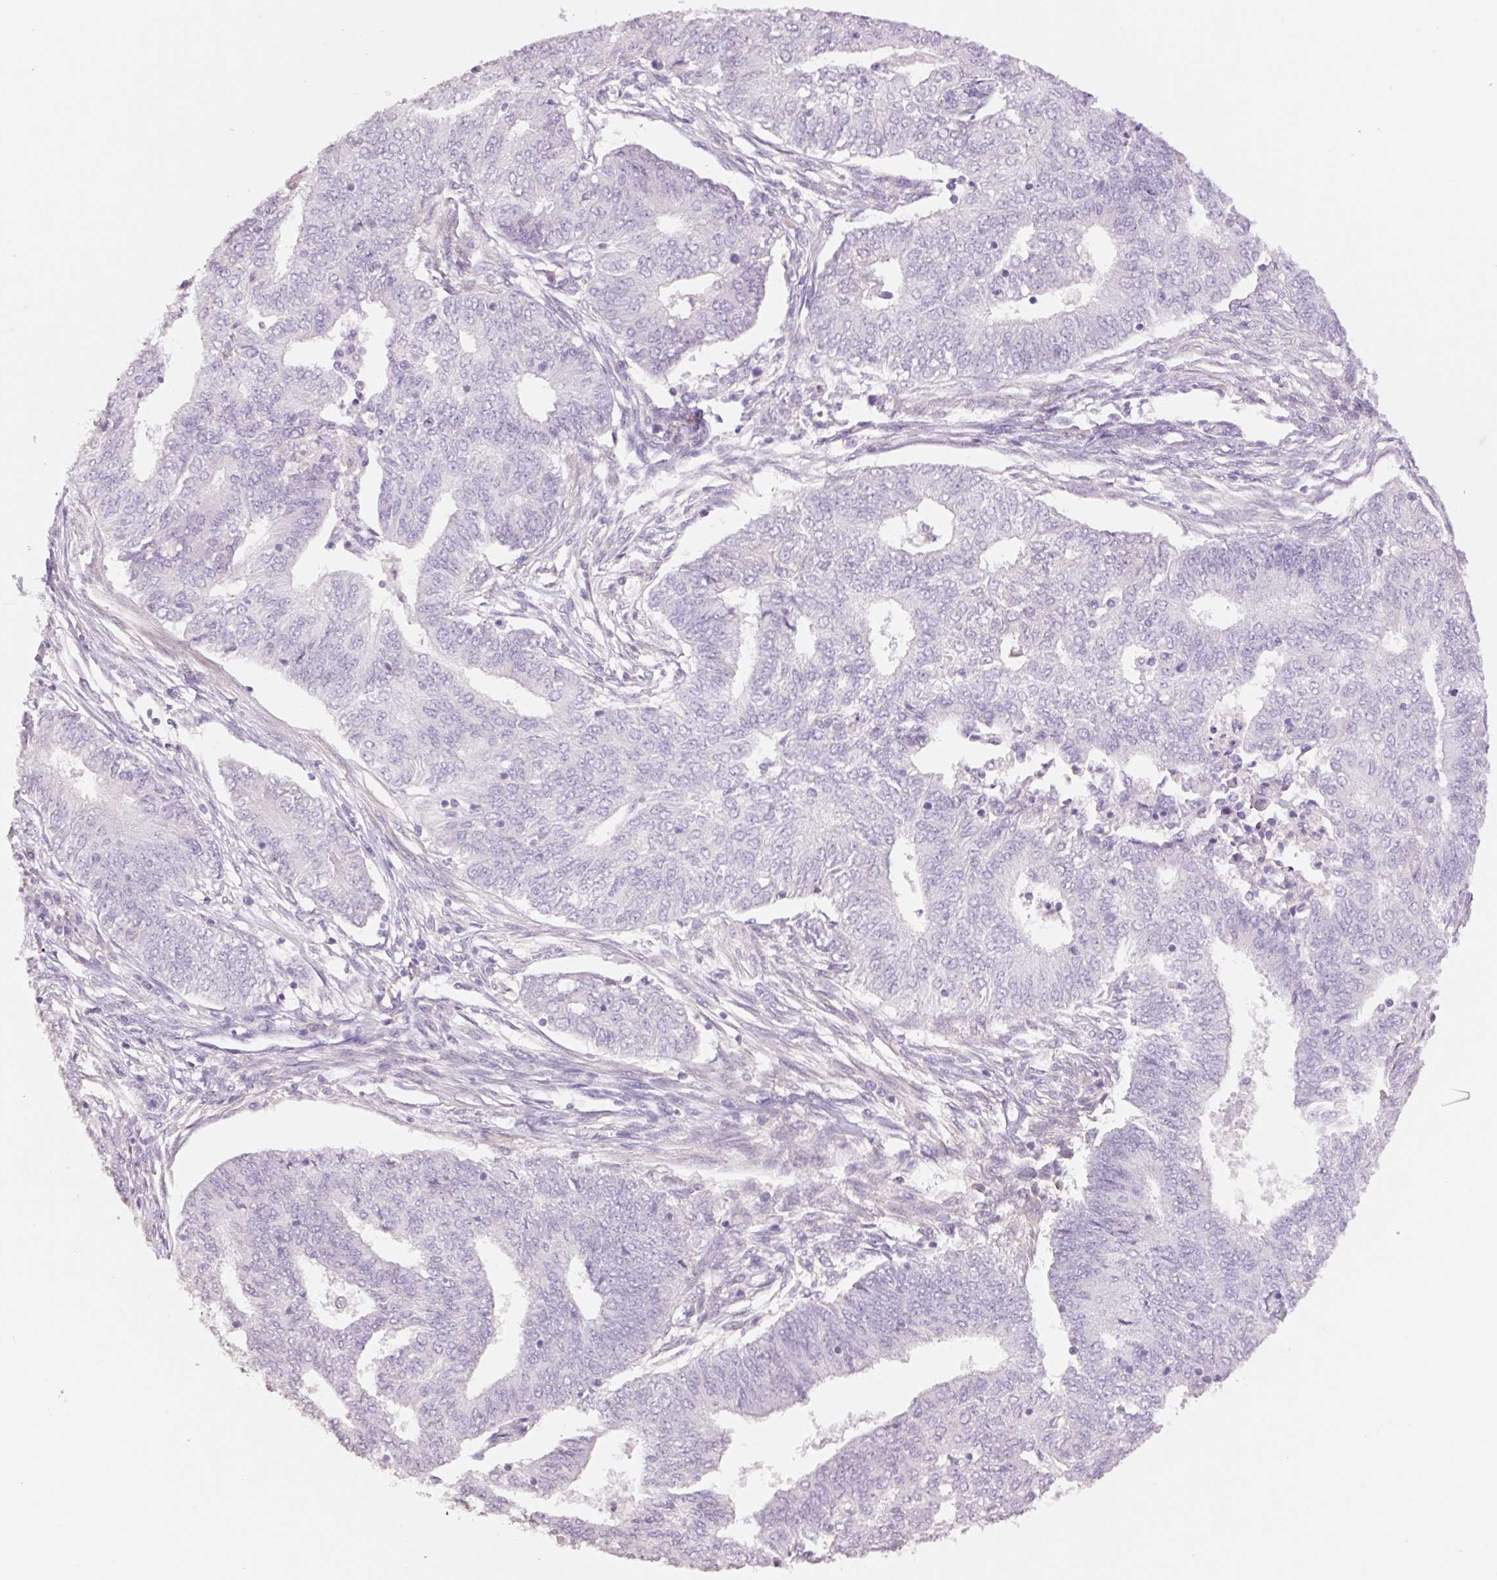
{"staining": {"intensity": "negative", "quantity": "none", "location": "none"}, "tissue": "endometrial cancer", "cell_type": "Tumor cells", "image_type": "cancer", "snomed": [{"axis": "morphology", "description": "Adenocarcinoma, NOS"}, {"axis": "topography", "description": "Endometrium"}], "caption": "Human endometrial cancer stained for a protein using immunohistochemistry (IHC) exhibits no positivity in tumor cells.", "gene": "HCRTR2", "patient": {"sex": "female", "age": 62}}